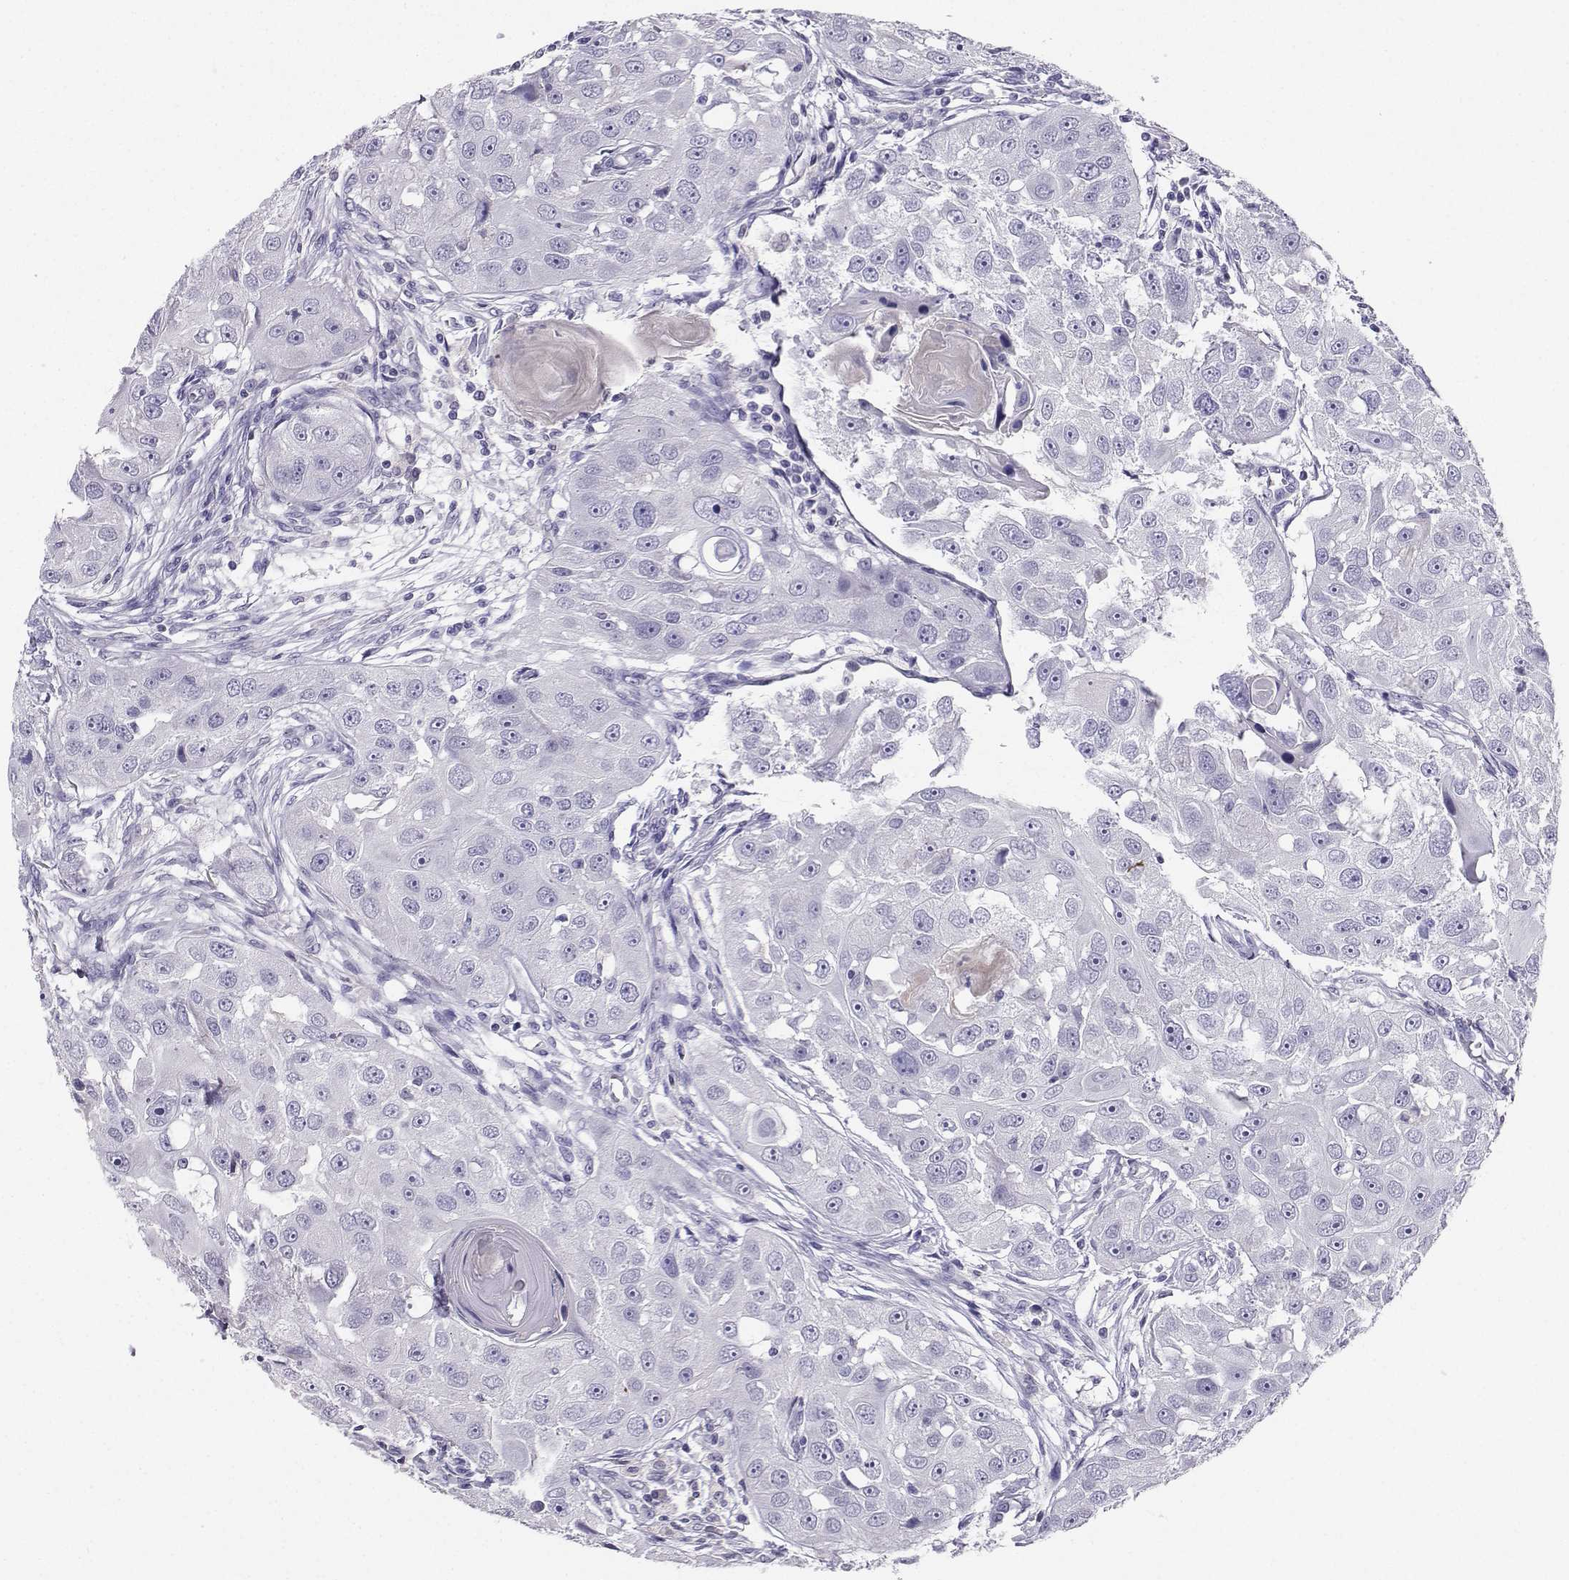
{"staining": {"intensity": "negative", "quantity": "none", "location": "none"}, "tissue": "head and neck cancer", "cell_type": "Tumor cells", "image_type": "cancer", "snomed": [{"axis": "morphology", "description": "Squamous cell carcinoma, NOS"}, {"axis": "topography", "description": "Head-Neck"}], "caption": "The photomicrograph exhibits no staining of tumor cells in head and neck cancer.", "gene": "GRIK4", "patient": {"sex": "male", "age": 51}}